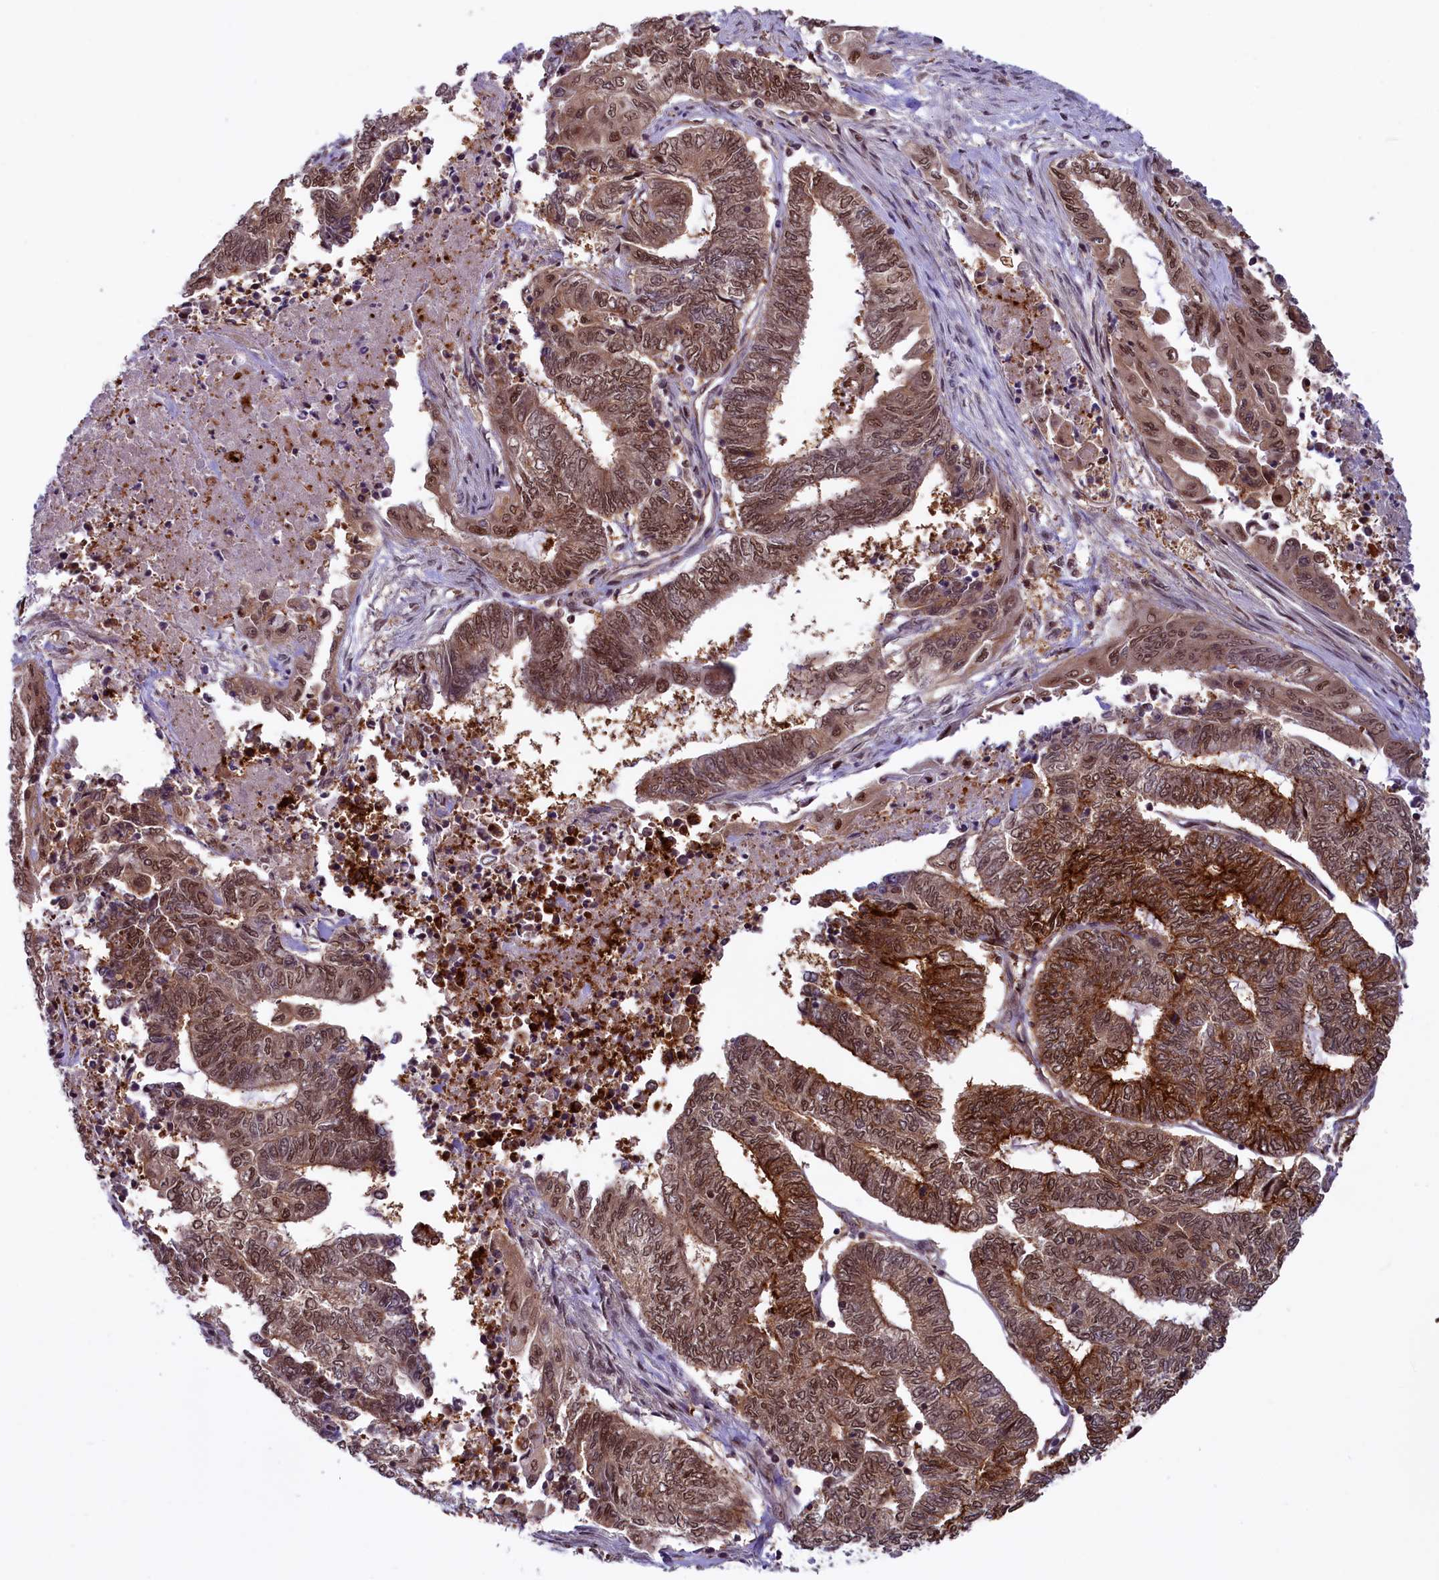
{"staining": {"intensity": "moderate", "quantity": ">75%", "location": "cytoplasmic/membranous,nuclear"}, "tissue": "endometrial cancer", "cell_type": "Tumor cells", "image_type": "cancer", "snomed": [{"axis": "morphology", "description": "Adenocarcinoma, NOS"}, {"axis": "topography", "description": "Uterus"}, {"axis": "topography", "description": "Endometrium"}], "caption": "Human endometrial cancer stained for a protein (brown) reveals moderate cytoplasmic/membranous and nuclear positive staining in about >75% of tumor cells.", "gene": "SLC7A6OS", "patient": {"sex": "female", "age": 70}}